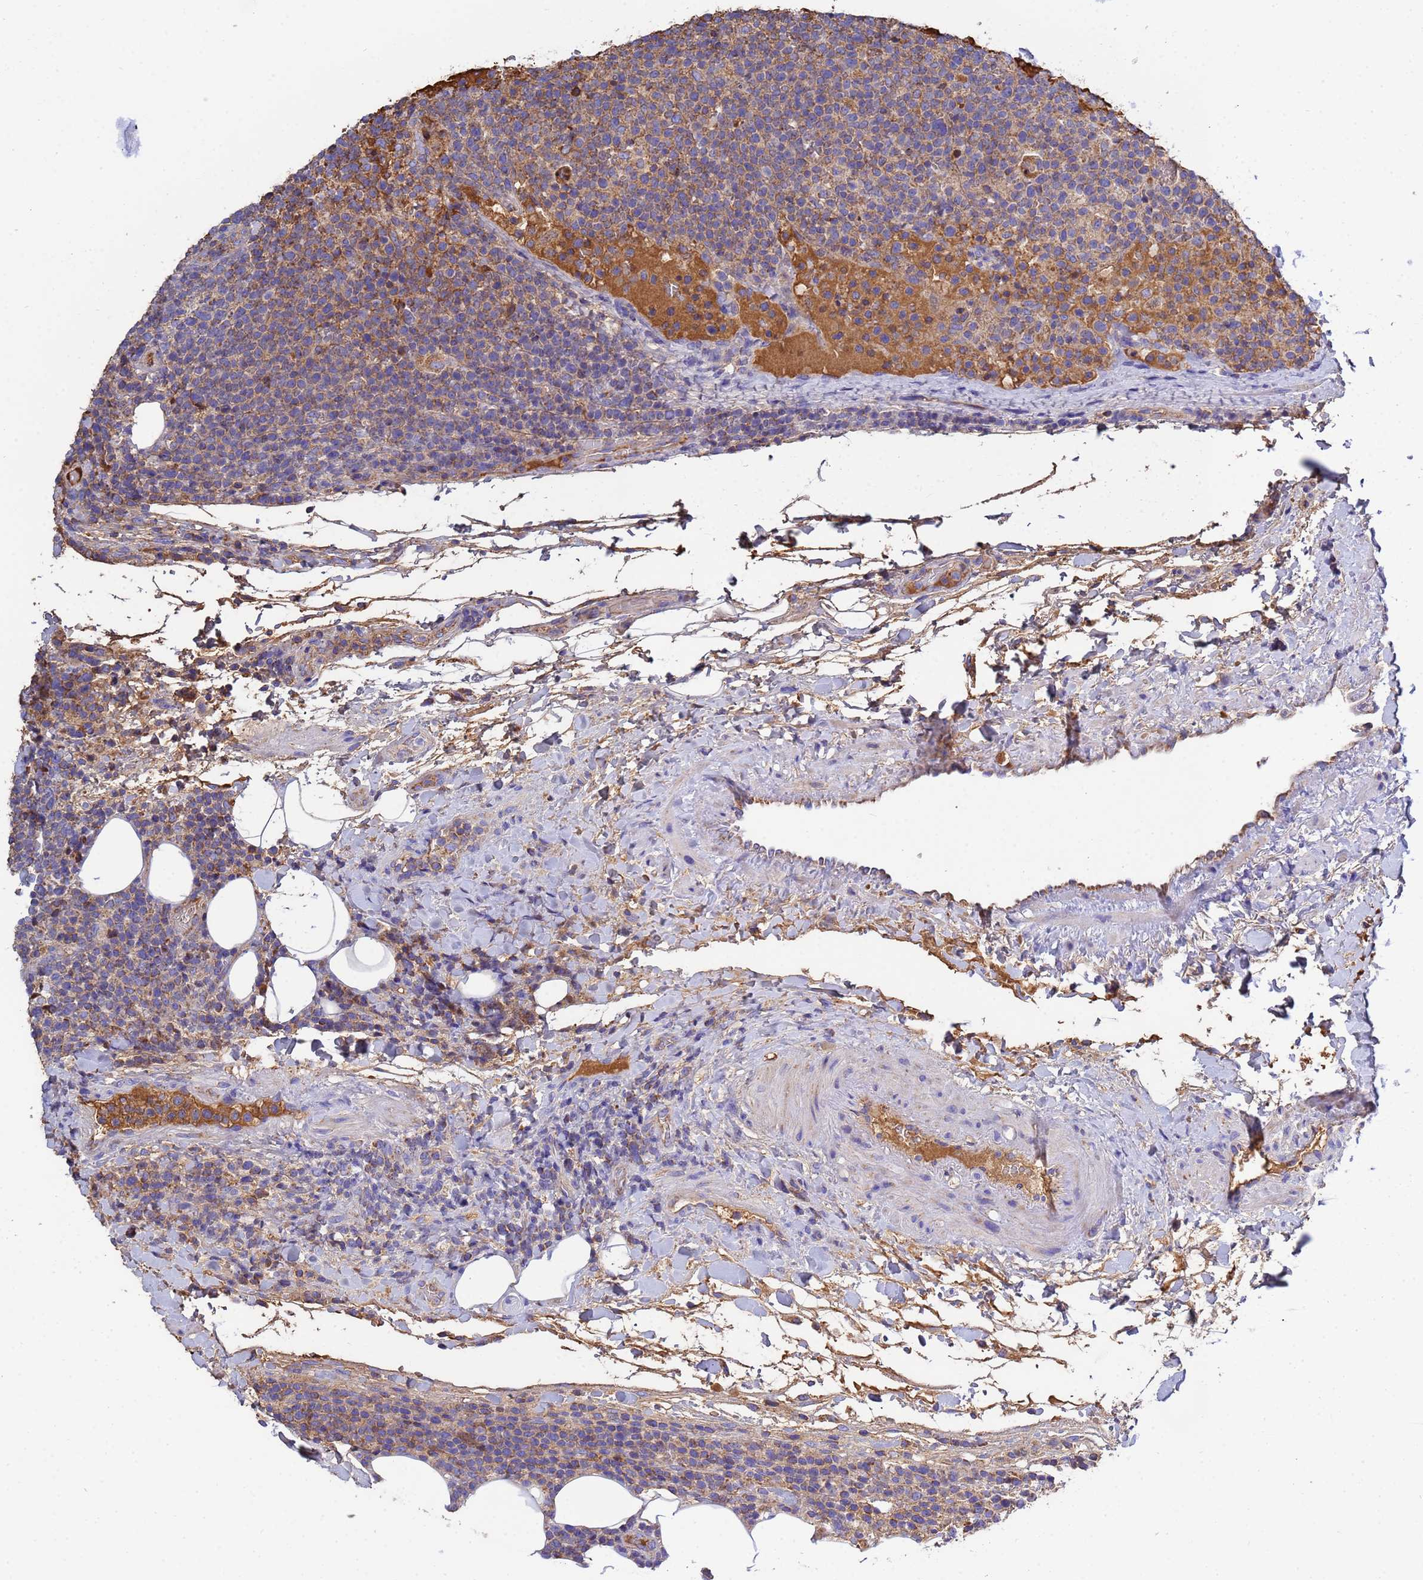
{"staining": {"intensity": "weak", "quantity": "25%-75%", "location": "cytoplasmic/membranous"}, "tissue": "lymphoma", "cell_type": "Tumor cells", "image_type": "cancer", "snomed": [{"axis": "morphology", "description": "Malignant lymphoma, non-Hodgkin's type, High grade"}, {"axis": "topography", "description": "Lymph node"}], "caption": "Immunohistochemistry photomicrograph of human high-grade malignant lymphoma, non-Hodgkin's type stained for a protein (brown), which shows low levels of weak cytoplasmic/membranous staining in about 25%-75% of tumor cells.", "gene": "GLUD1", "patient": {"sex": "male", "age": 61}}